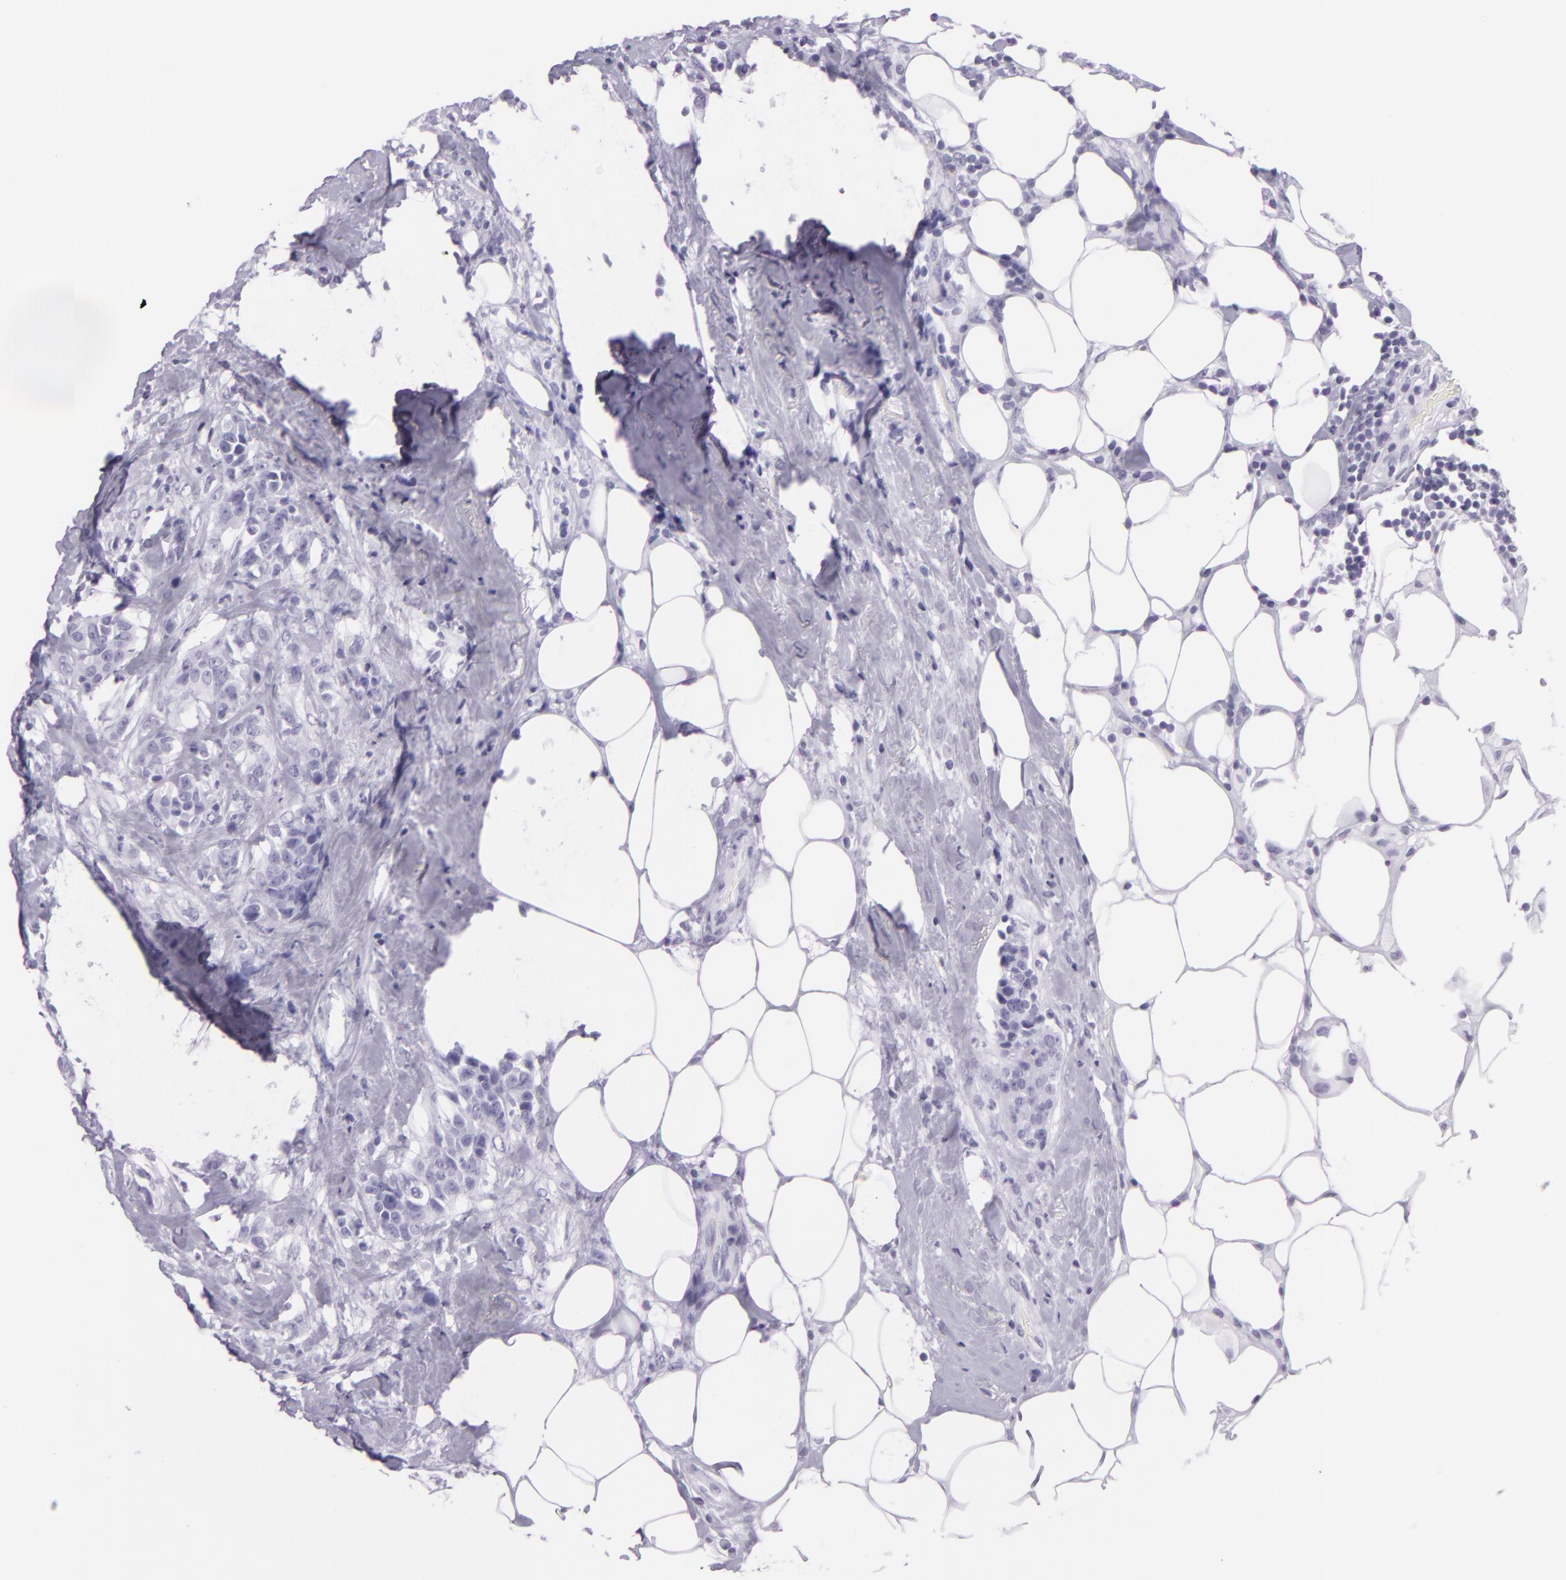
{"staining": {"intensity": "negative", "quantity": "none", "location": "none"}, "tissue": "breast cancer", "cell_type": "Tumor cells", "image_type": "cancer", "snomed": [{"axis": "morphology", "description": "Duct carcinoma"}, {"axis": "topography", "description": "Breast"}], "caption": "Protein analysis of breast cancer (intraductal carcinoma) demonstrates no significant positivity in tumor cells.", "gene": "MUC6", "patient": {"sex": "female", "age": 45}}